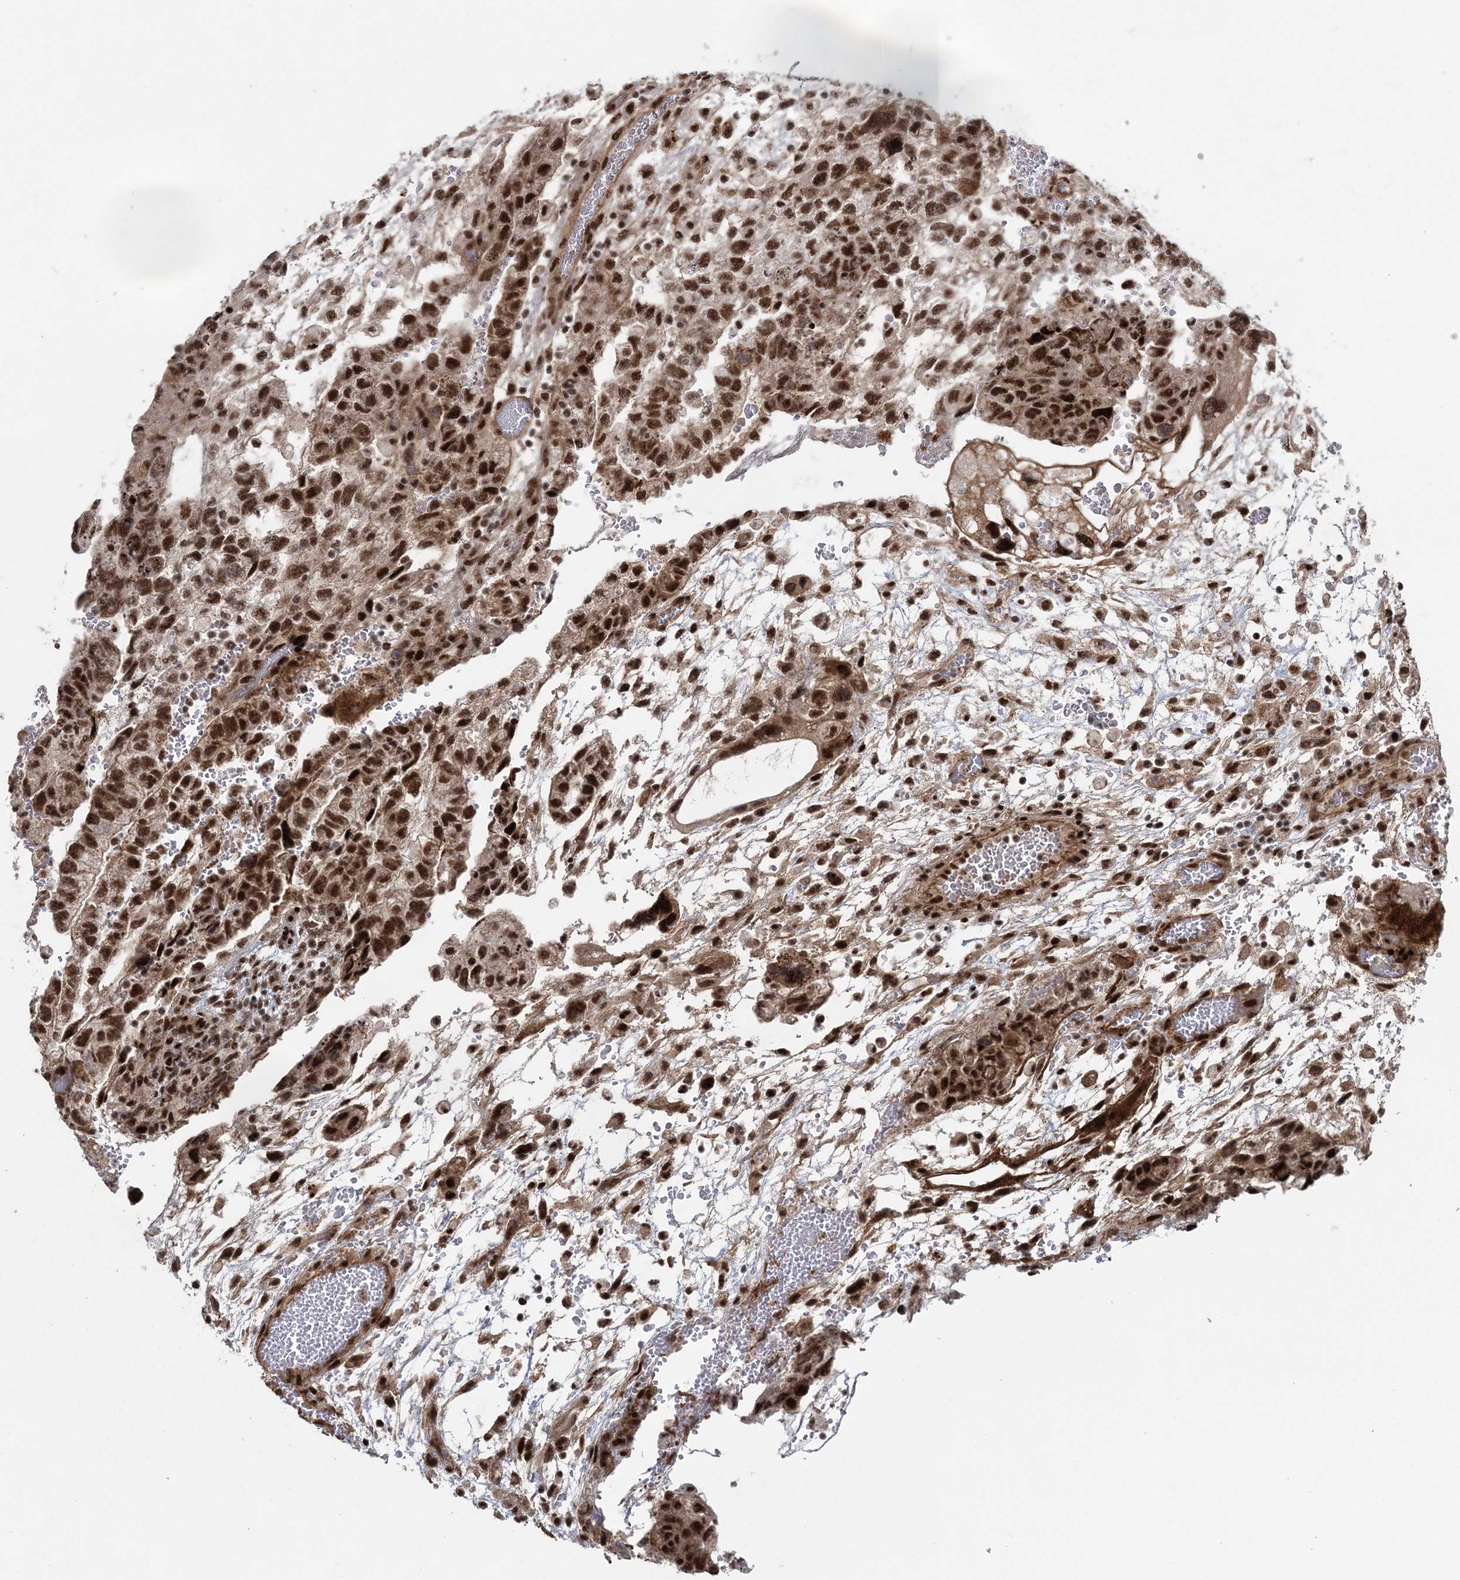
{"staining": {"intensity": "strong", "quantity": ">75%", "location": "nuclear"}, "tissue": "testis cancer", "cell_type": "Tumor cells", "image_type": "cancer", "snomed": [{"axis": "morphology", "description": "Carcinoma, Embryonal, NOS"}, {"axis": "topography", "description": "Testis"}], "caption": "Immunohistochemical staining of human testis cancer (embryonal carcinoma) demonstrates high levels of strong nuclear protein expression in about >75% of tumor cells.", "gene": "CWC22", "patient": {"sex": "male", "age": 36}}